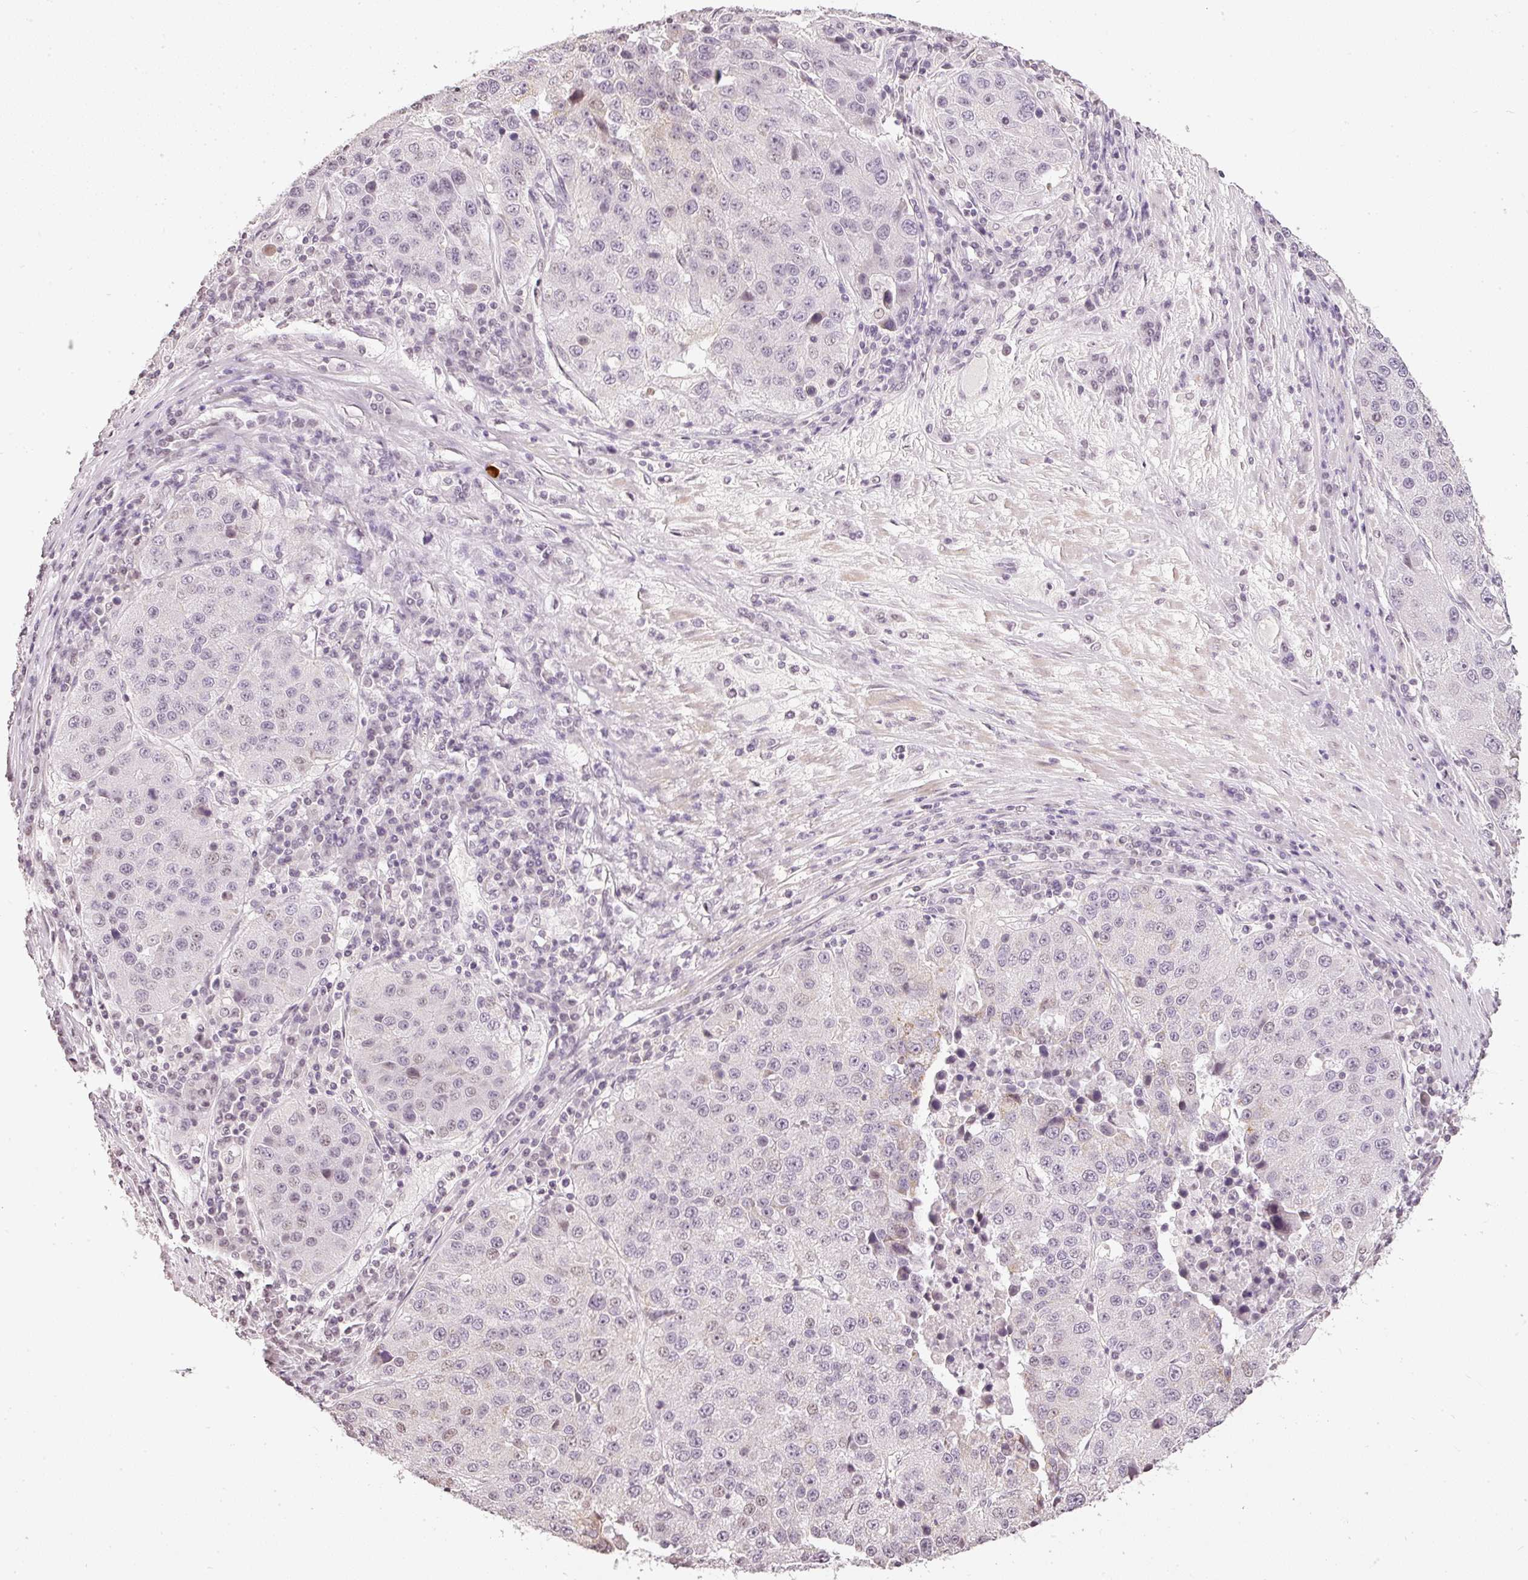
{"staining": {"intensity": "weak", "quantity": "<25%", "location": "nuclear"}, "tissue": "stomach cancer", "cell_type": "Tumor cells", "image_type": "cancer", "snomed": [{"axis": "morphology", "description": "Adenocarcinoma, NOS"}, {"axis": "topography", "description": "Stomach"}], "caption": "Immunohistochemical staining of human adenocarcinoma (stomach) exhibits no significant expression in tumor cells.", "gene": "NRDE2", "patient": {"sex": "male", "age": 71}}